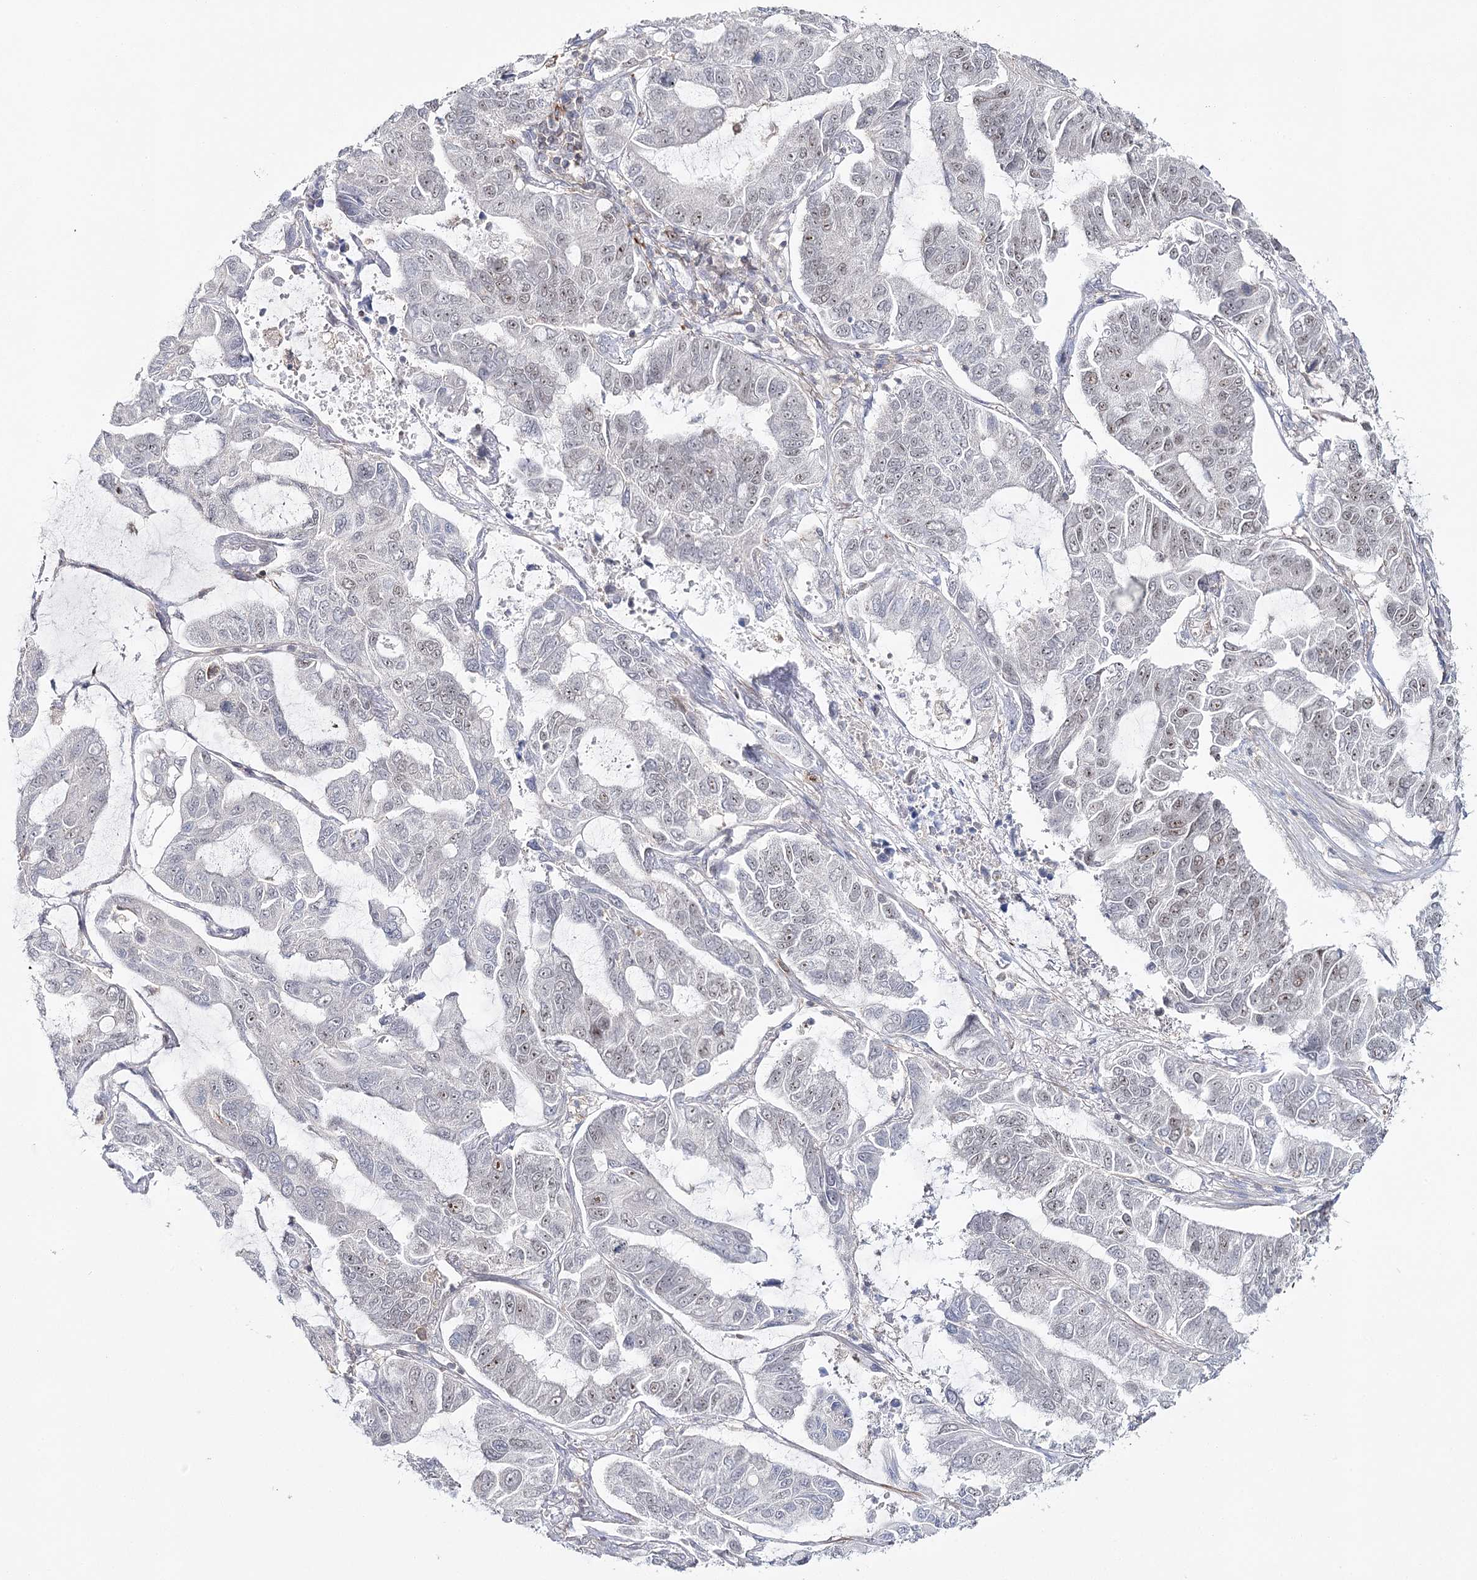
{"staining": {"intensity": "negative", "quantity": "none", "location": "none"}, "tissue": "lung cancer", "cell_type": "Tumor cells", "image_type": "cancer", "snomed": [{"axis": "morphology", "description": "Adenocarcinoma, NOS"}, {"axis": "topography", "description": "Lung"}], "caption": "A high-resolution micrograph shows immunohistochemistry (IHC) staining of lung cancer, which reveals no significant expression in tumor cells.", "gene": "ZC3H8", "patient": {"sex": "male", "age": 64}}